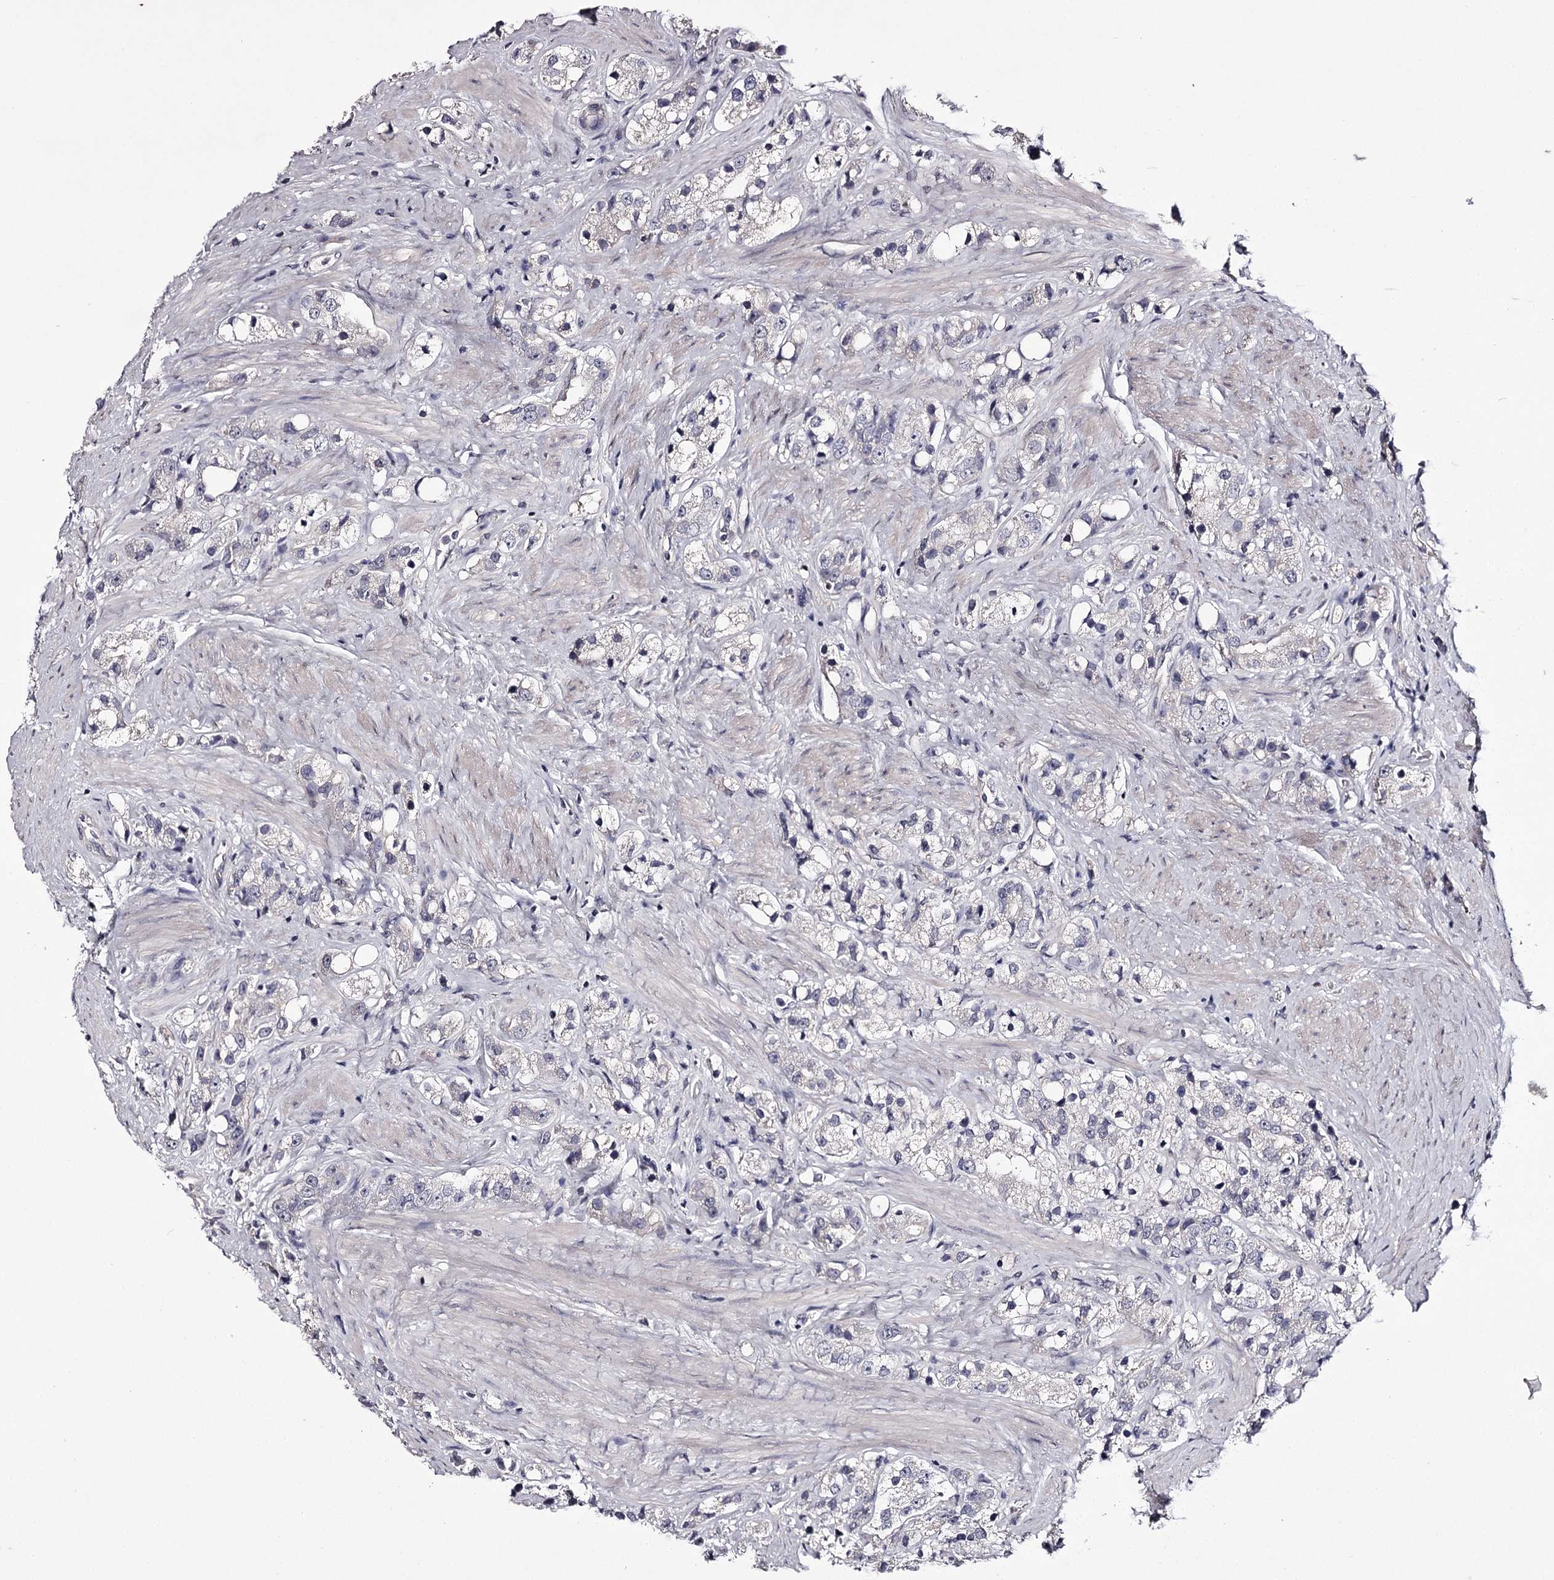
{"staining": {"intensity": "negative", "quantity": "none", "location": "none"}, "tissue": "prostate cancer", "cell_type": "Tumor cells", "image_type": "cancer", "snomed": [{"axis": "morphology", "description": "Adenocarcinoma, NOS"}, {"axis": "topography", "description": "Prostate"}], "caption": "Tumor cells are negative for protein expression in human prostate cancer. Nuclei are stained in blue.", "gene": "PRM2", "patient": {"sex": "male", "age": 79}}